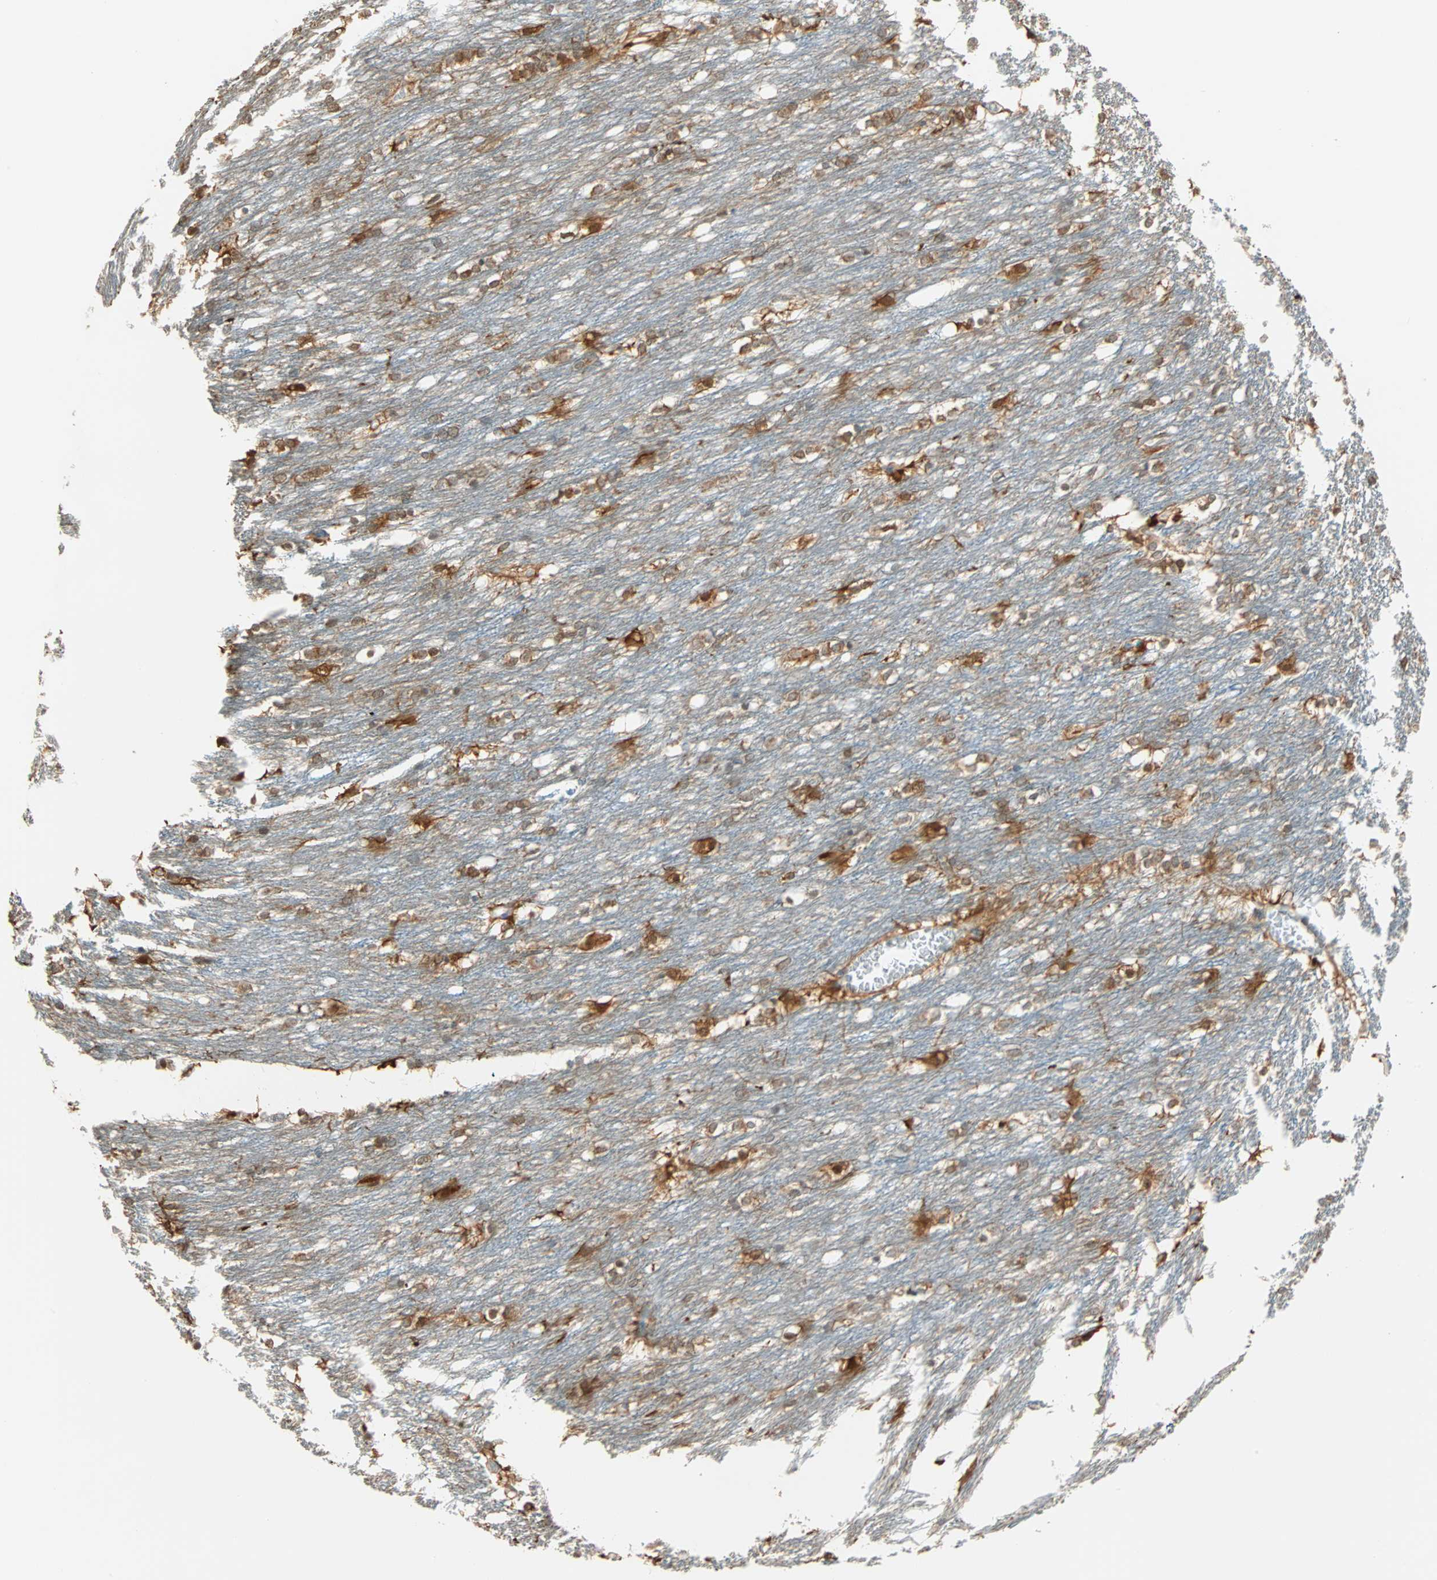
{"staining": {"intensity": "strong", "quantity": ">75%", "location": "cytoplasmic/membranous,nuclear"}, "tissue": "caudate", "cell_type": "Glial cells", "image_type": "normal", "snomed": [{"axis": "morphology", "description": "Normal tissue, NOS"}, {"axis": "topography", "description": "Lateral ventricle wall"}], "caption": "Immunohistochemistry (IHC) of unremarkable caudate shows high levels of strong cytoplasmic/membranous,nuclear staining in about >75% of glial cells.", "gene": "ATF6", "patient": {"sex": "female", "age": 19}}